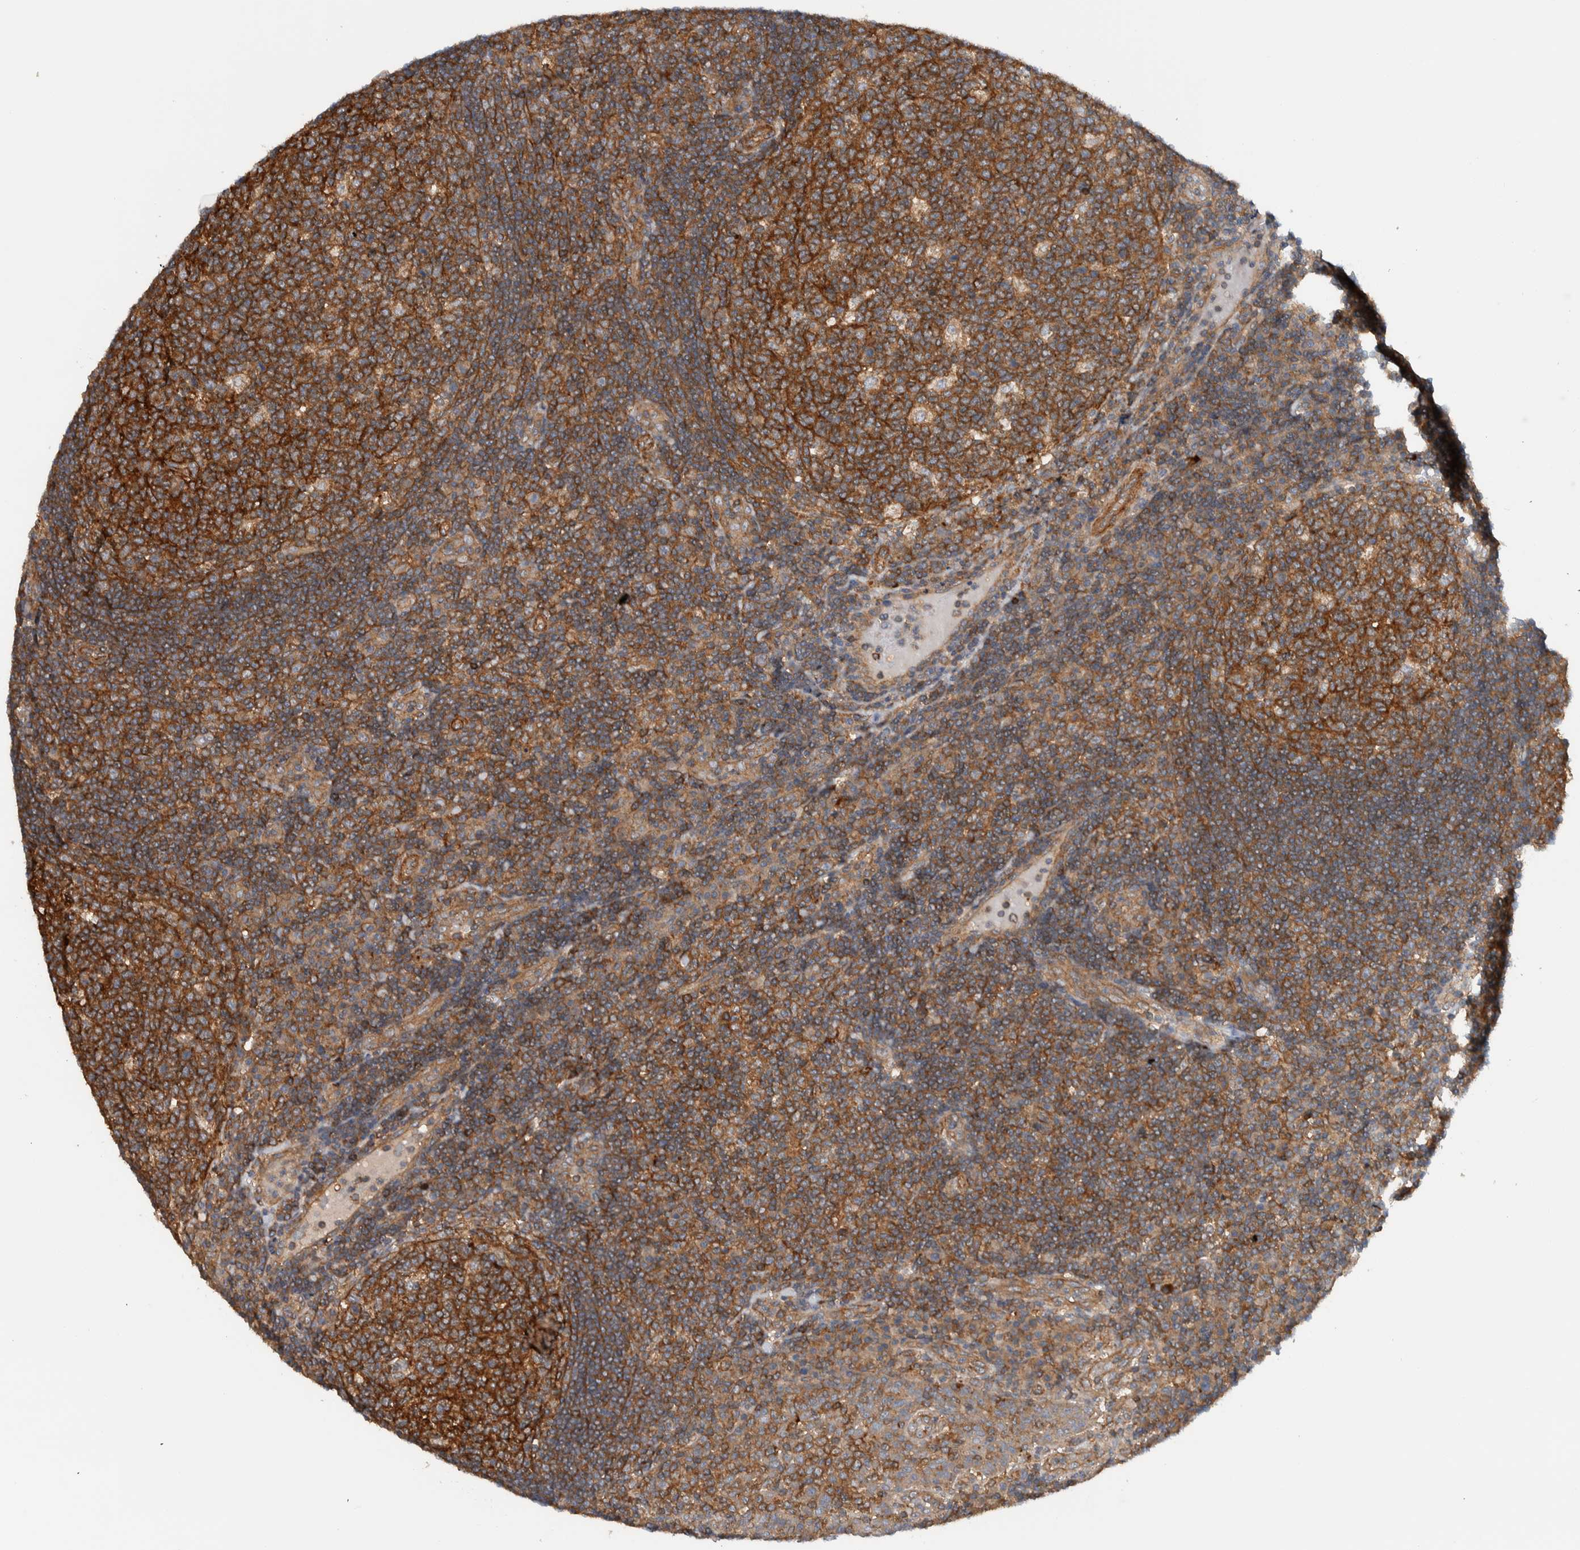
{"staining": {"intensity": "strong", "quantity": ">75%", "location": "cytoplasmic/membranous"}, "tissue": "tonsil", "cell_type": "Germinal center cells", "image_type": "normal", "snomed": [{"axis": "morphology", "description": "Normal tissue, NOS"}, {"axis": "topography", "description": "Tonsil"}], "caption": "A high-resolution image shows immunohistochemistry (IHC) staining of benign tonsil, which reveals strong cytoplasmic/membranous positivity in approximately >75% of germinal center cells. Using DAB (3,3'-diaminobenzidine) (brown) and hematoxylin (blue) stains, captured at high magnification using brightfield microscopy.", "gene": "MPRIP", "patient": {"sex": "female", "age": 40}}